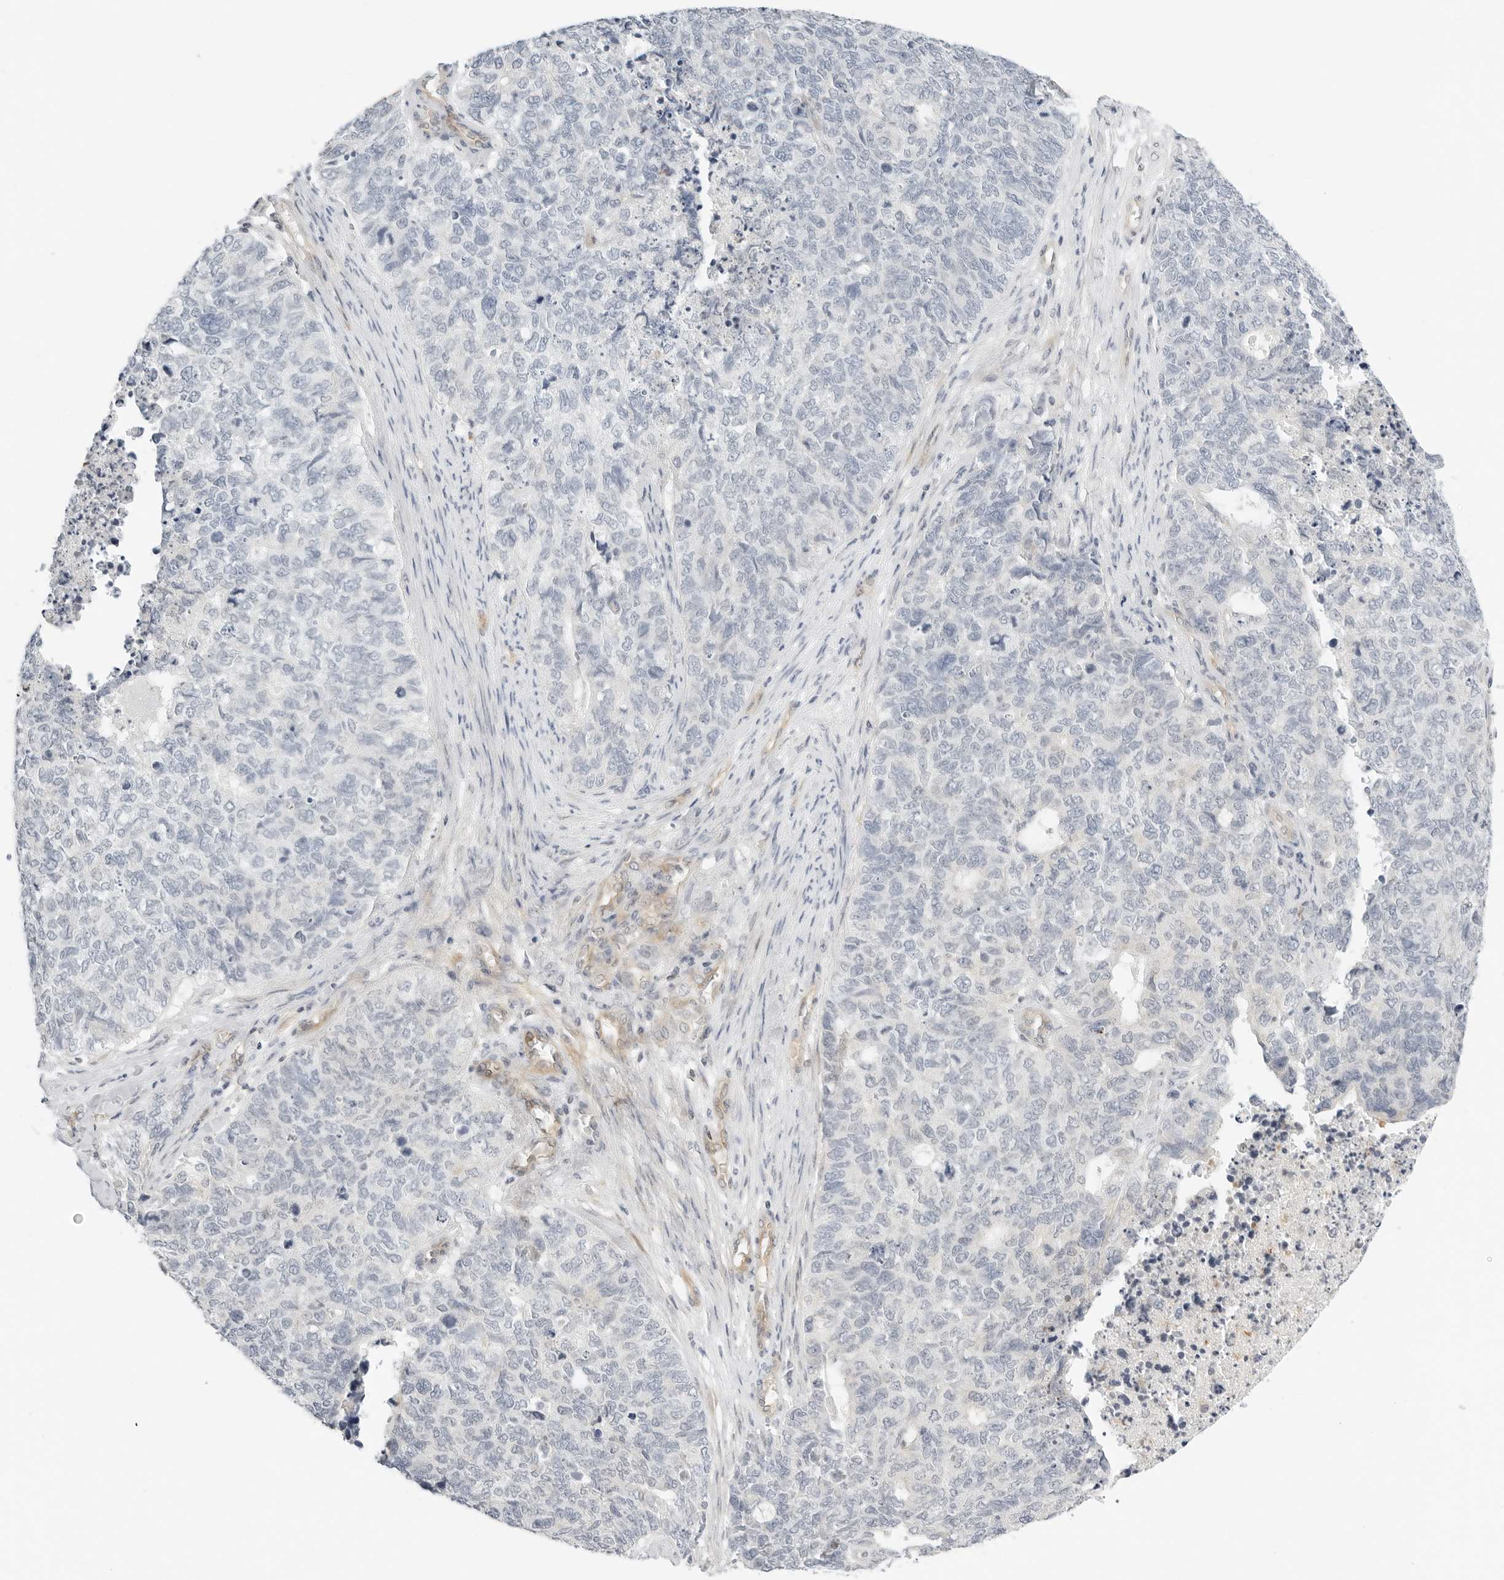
{"staining": {"intensity": "negative", "quantity": "none", "location": "none"}, "tissue": "cervical cancer", "cell_type": "Tumor cells", "image_type": "cancer", "snomed": [{"axis": "morphology", "description": "Squamous cell carcinoma, NOS"}, {"axis": "topography", "description": "Cervix"}], "caption": "Cervical cancer stained for a protein using immunohistochemistry demonstrates no staining tumor cells.", "gene": "OSCP1", "patient": {"sex": "female", "age": 63}}